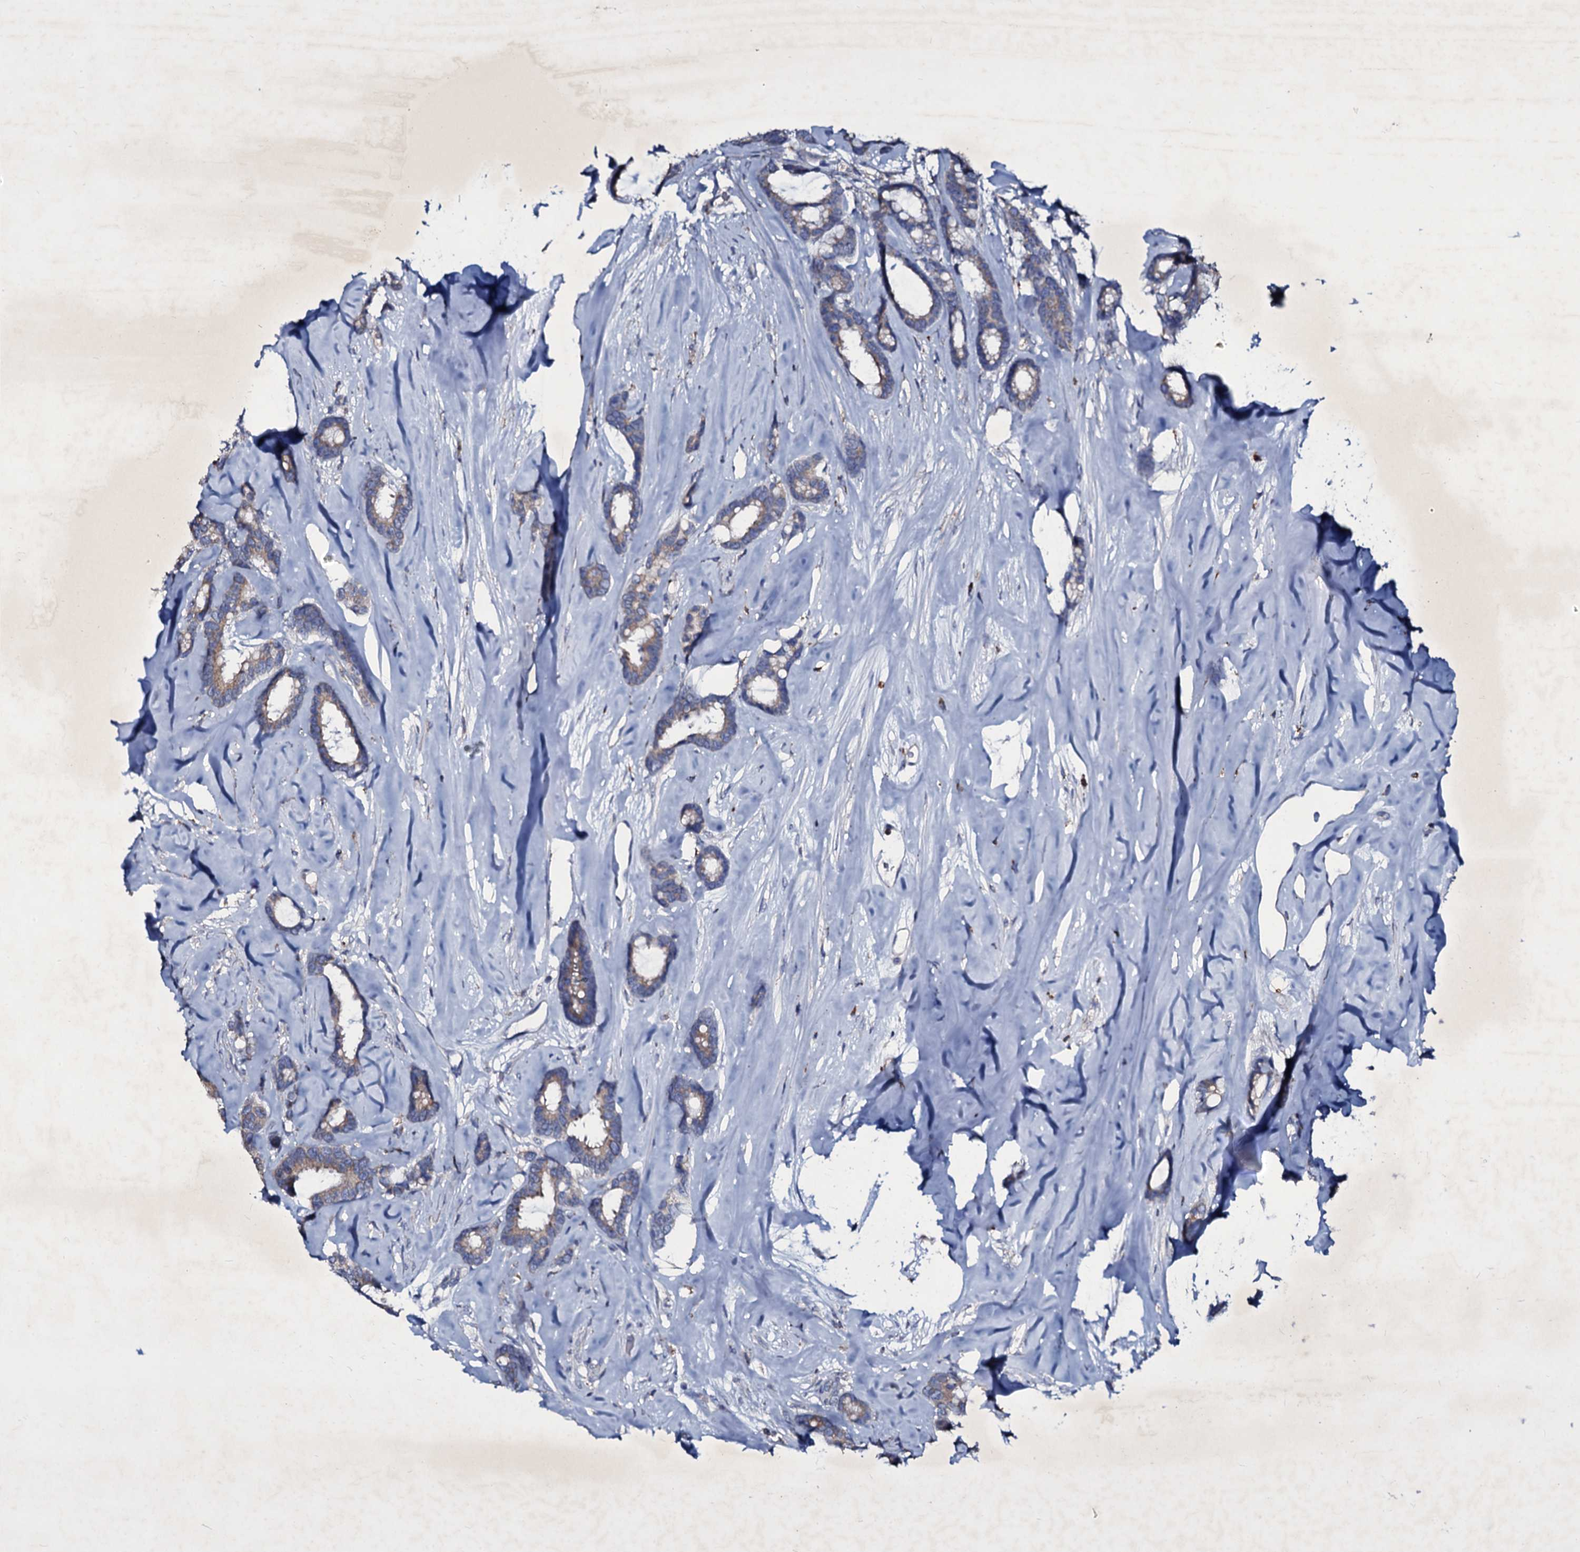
{"staining": {"intensity": "weak", "quantity": "<25%", "location": "cytoplasmic/membranous"}, "tissue": "breast cancer", "cell_type": "Tumor cells", "image_type": "cancer", "snomed": [{"axis": "morphology", "description": "Duct carcinoma"}, {"axis": "topography", "description": "Breast"}], "caption": "Immunohistochemistry histopathology image of human breast cancer (intraductal carcinoma) stained for a protein (brown), which reveals no staining in tumor cells.", "gene": "SELENOT", "patient": {"sex": "female", "age": 87}}